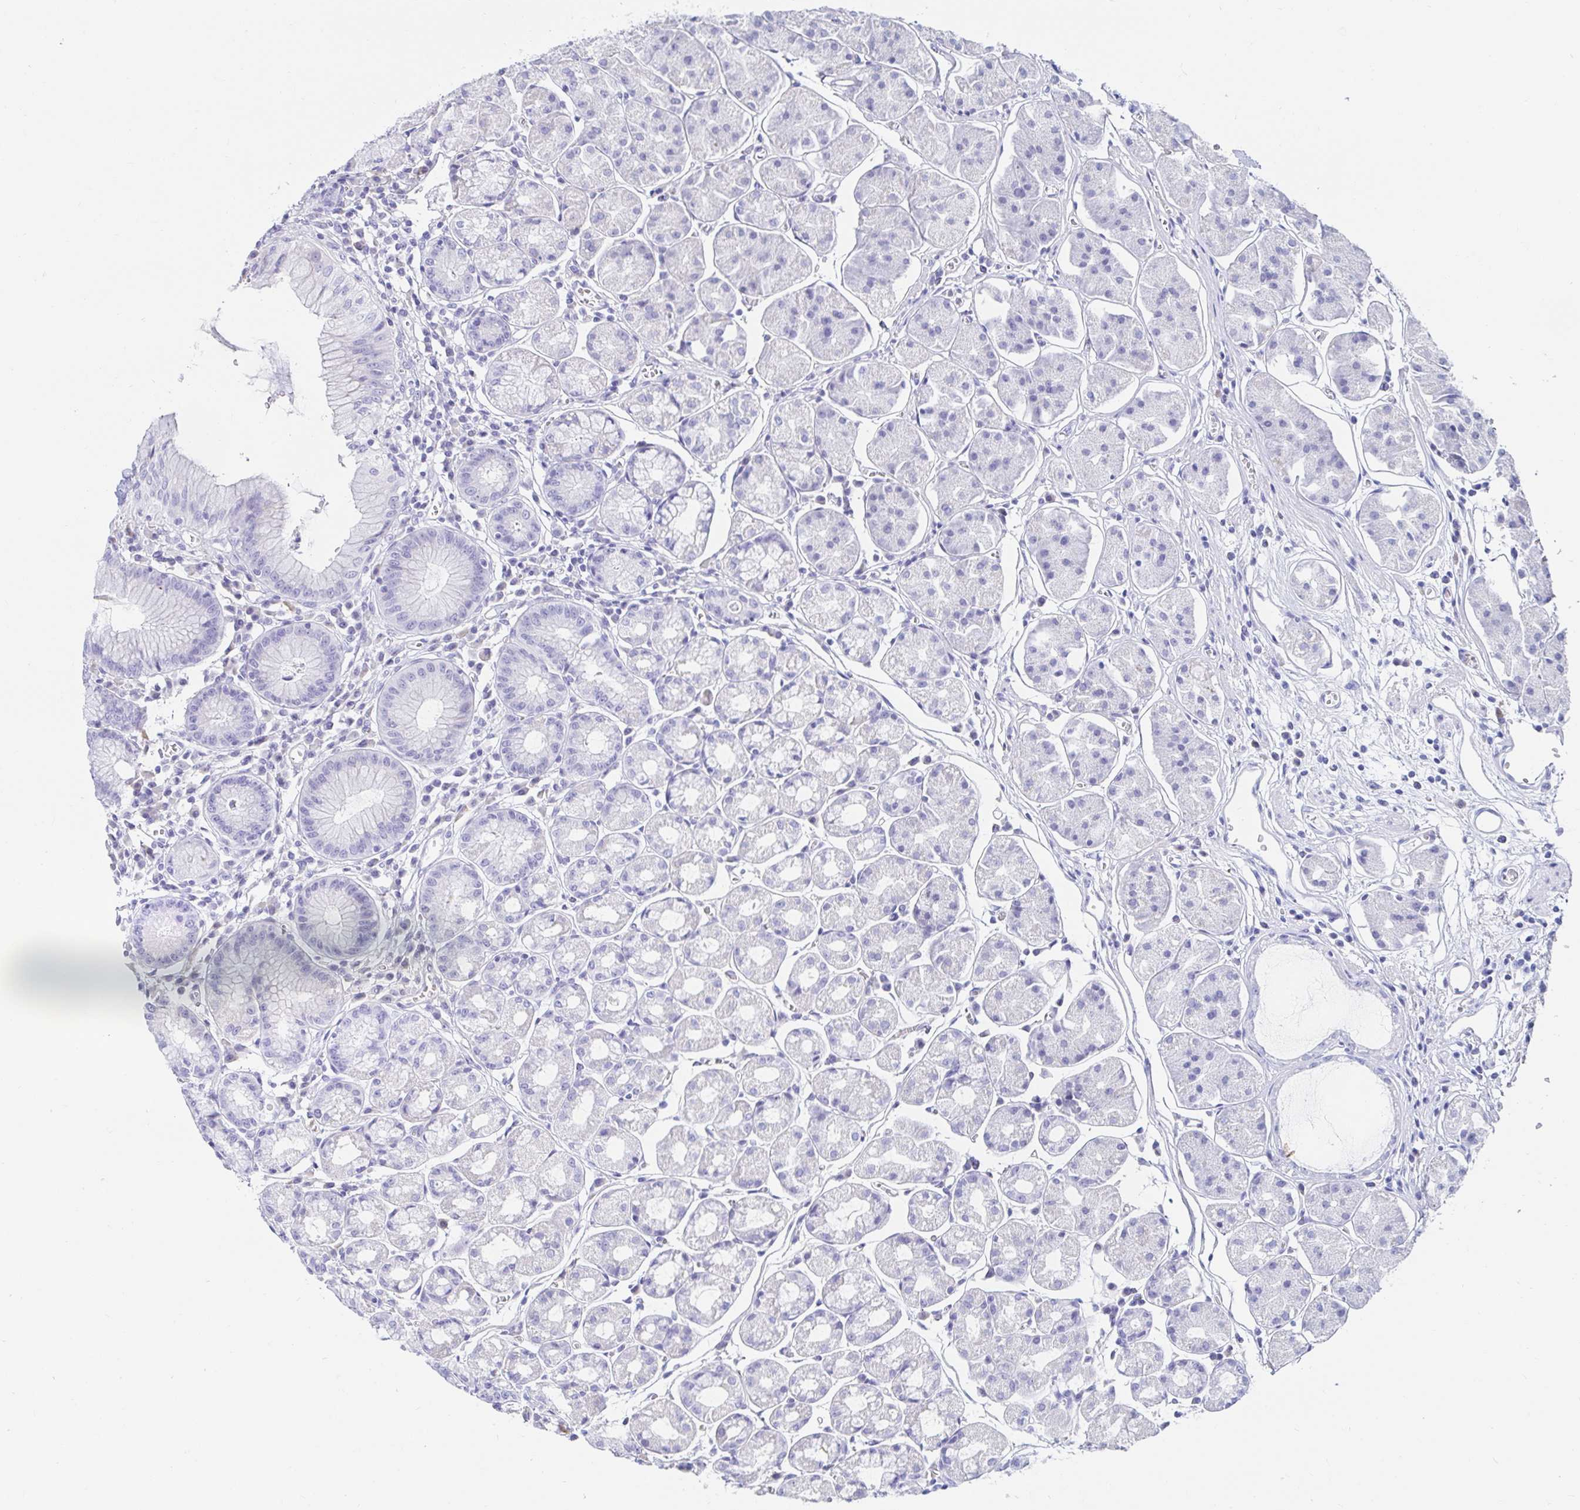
{"staining": {"intensity": "negative", "quantity": "none", "location": "none"}, "tissue": "stomach", "cell_type": "Glandular cells", "image_type": "normal", "snomed": [{"axis": "morphology", "description": "Normal tissue, NOS"}, {"axis": "topography", "description": "Stomach"}], "caption": "This is a histopathology image of immunohistochemistry staining of unremarkable stomach, which shows no positivity in glandular cells.", "gene": "C4orf17", "patient": {"sex": "male", "age": 55}}